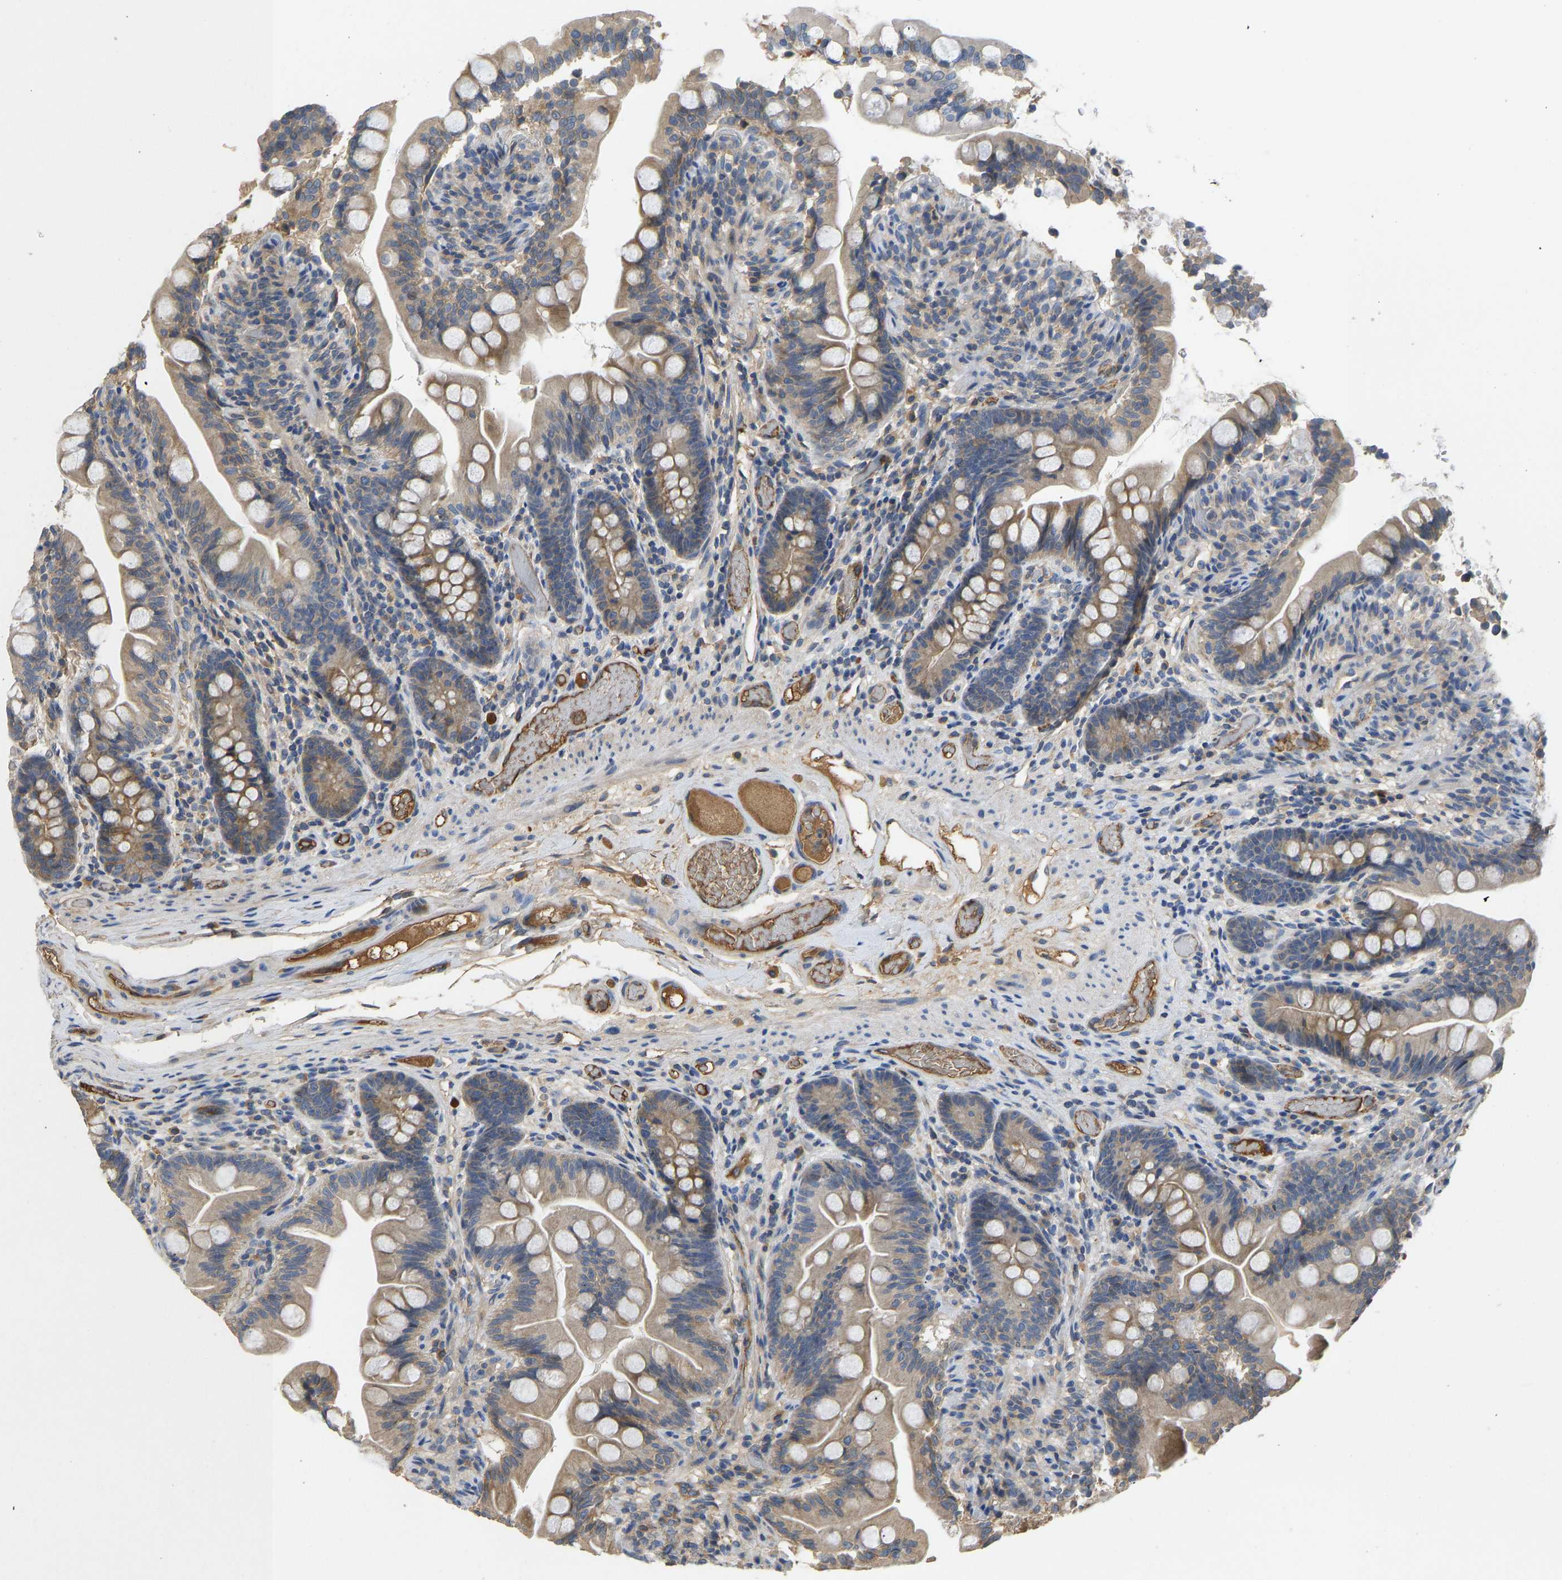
{"staining": {"intensity": "moderate", "quantity": ">75%", "location": "cytoplasmic/membranous"}, "tissue": "small intestine", "cell_type": "Glandular cells", "image_type": "normal", "snomed": [{"axis": "morphology", "description": "Normal tissue, NOS"}, {"axis": "topography", "description": "Small intestine"}], "caption": "The photomicrograph demonstrates a brown stain indicating the presence of a protein in the cytoplasmic/membranous of glandular cells in small intestine. The protein of interest is shown in brown color, while the nuclei are stained blue.", "gene": "VCPKMT", "patient": {"sex": "female", "age": 56}}